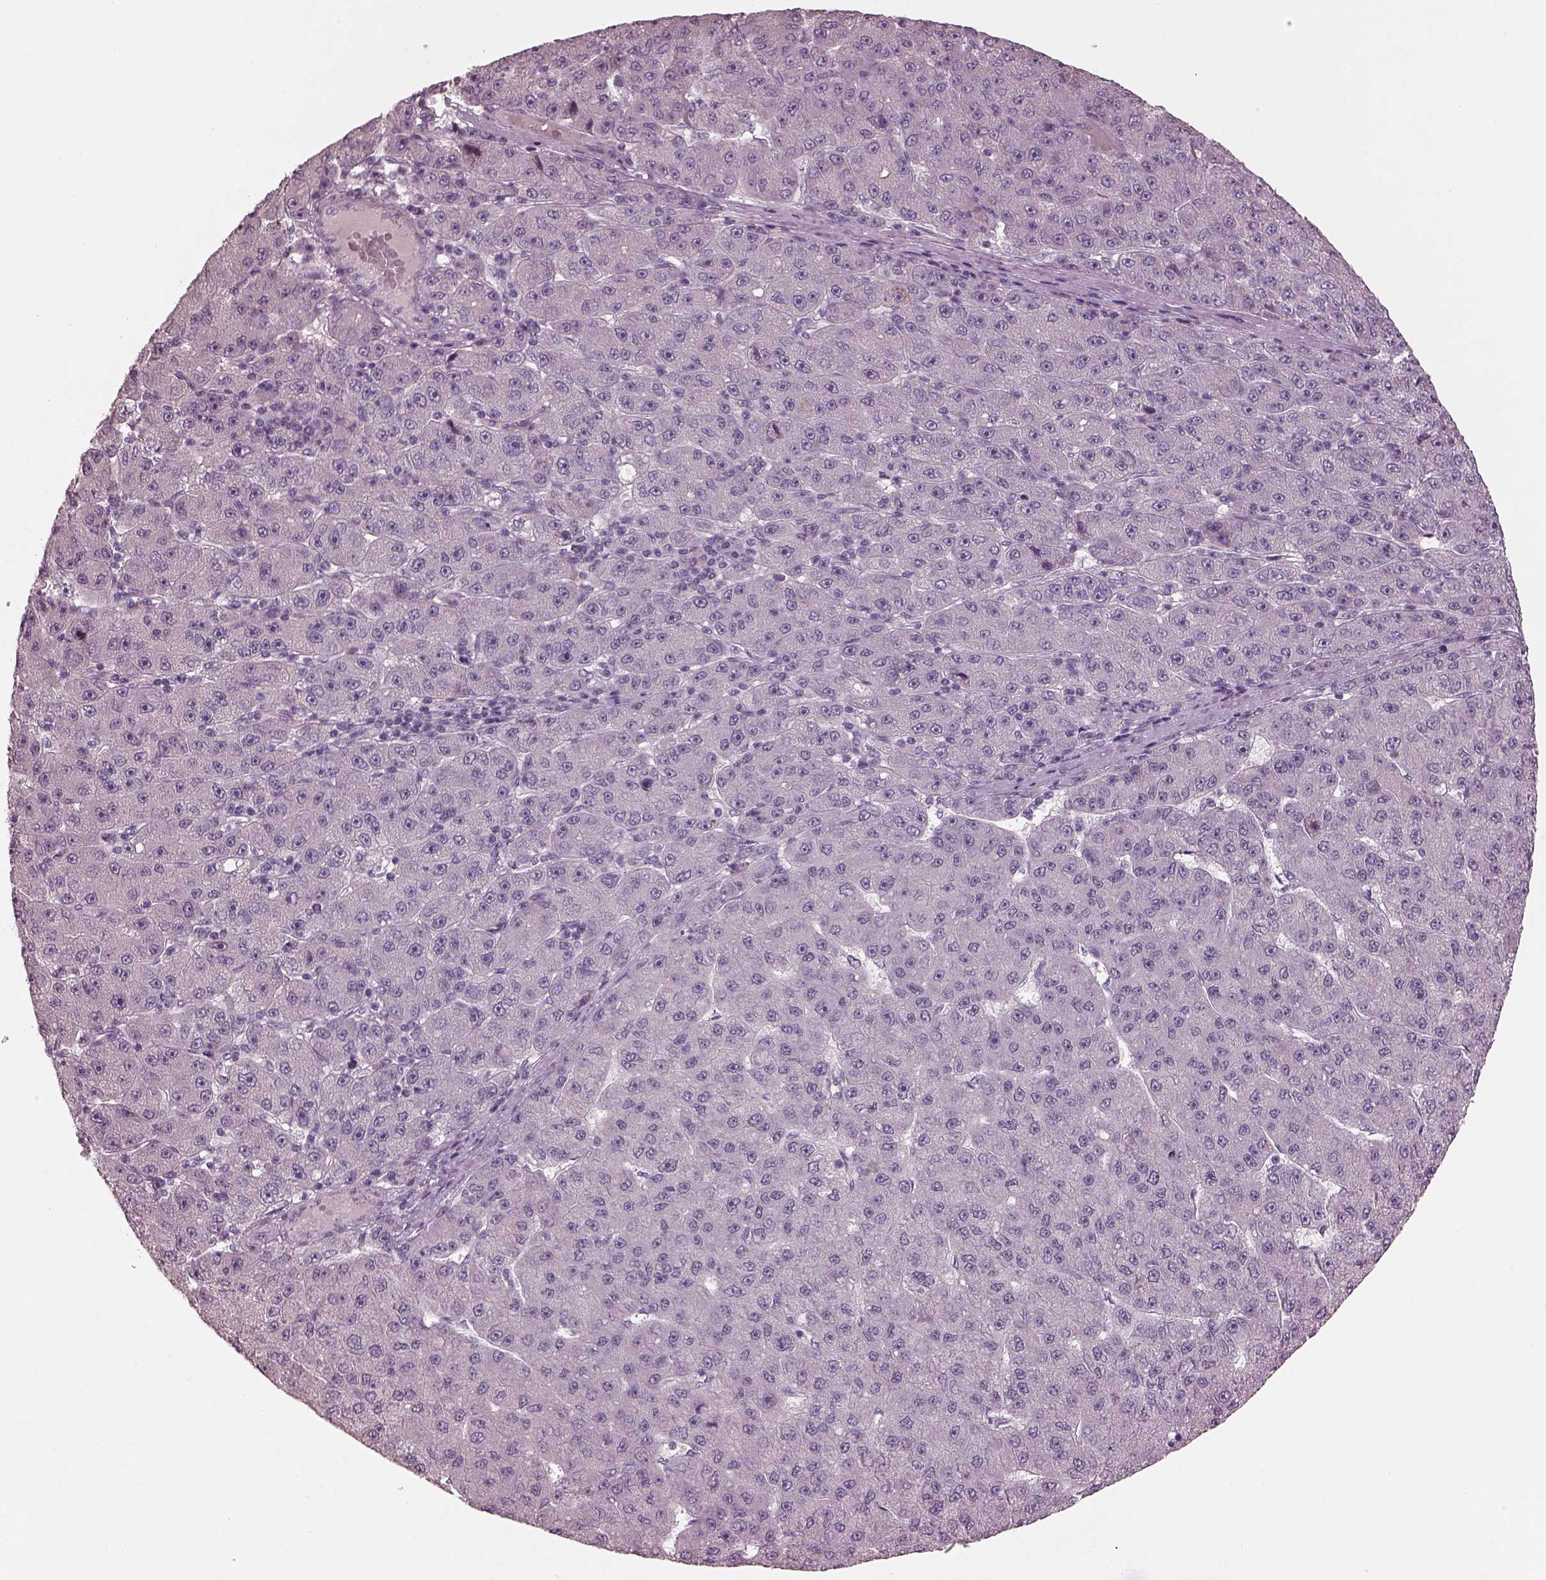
{"staining": {"intensity": "negative", "quantity": "none", "location": "none"}, "tissue": "liver cancer", "cell_type": "Tumor cells", "image_type": "cancer", "snomed": [{"axis": "morphology", "description": "Carcinoma, Hepatocellular, NOS"}, {"axis": "topography", "description": "Liver"}], "caption": "A high-resolution histopathology image shows immunohistochemistry staining of hepatocellular carcinoma (liver), which shows no significant positivity in tumor cells.", "gene": "OPTC", "patient": {"sex": "male", "age": 67}}